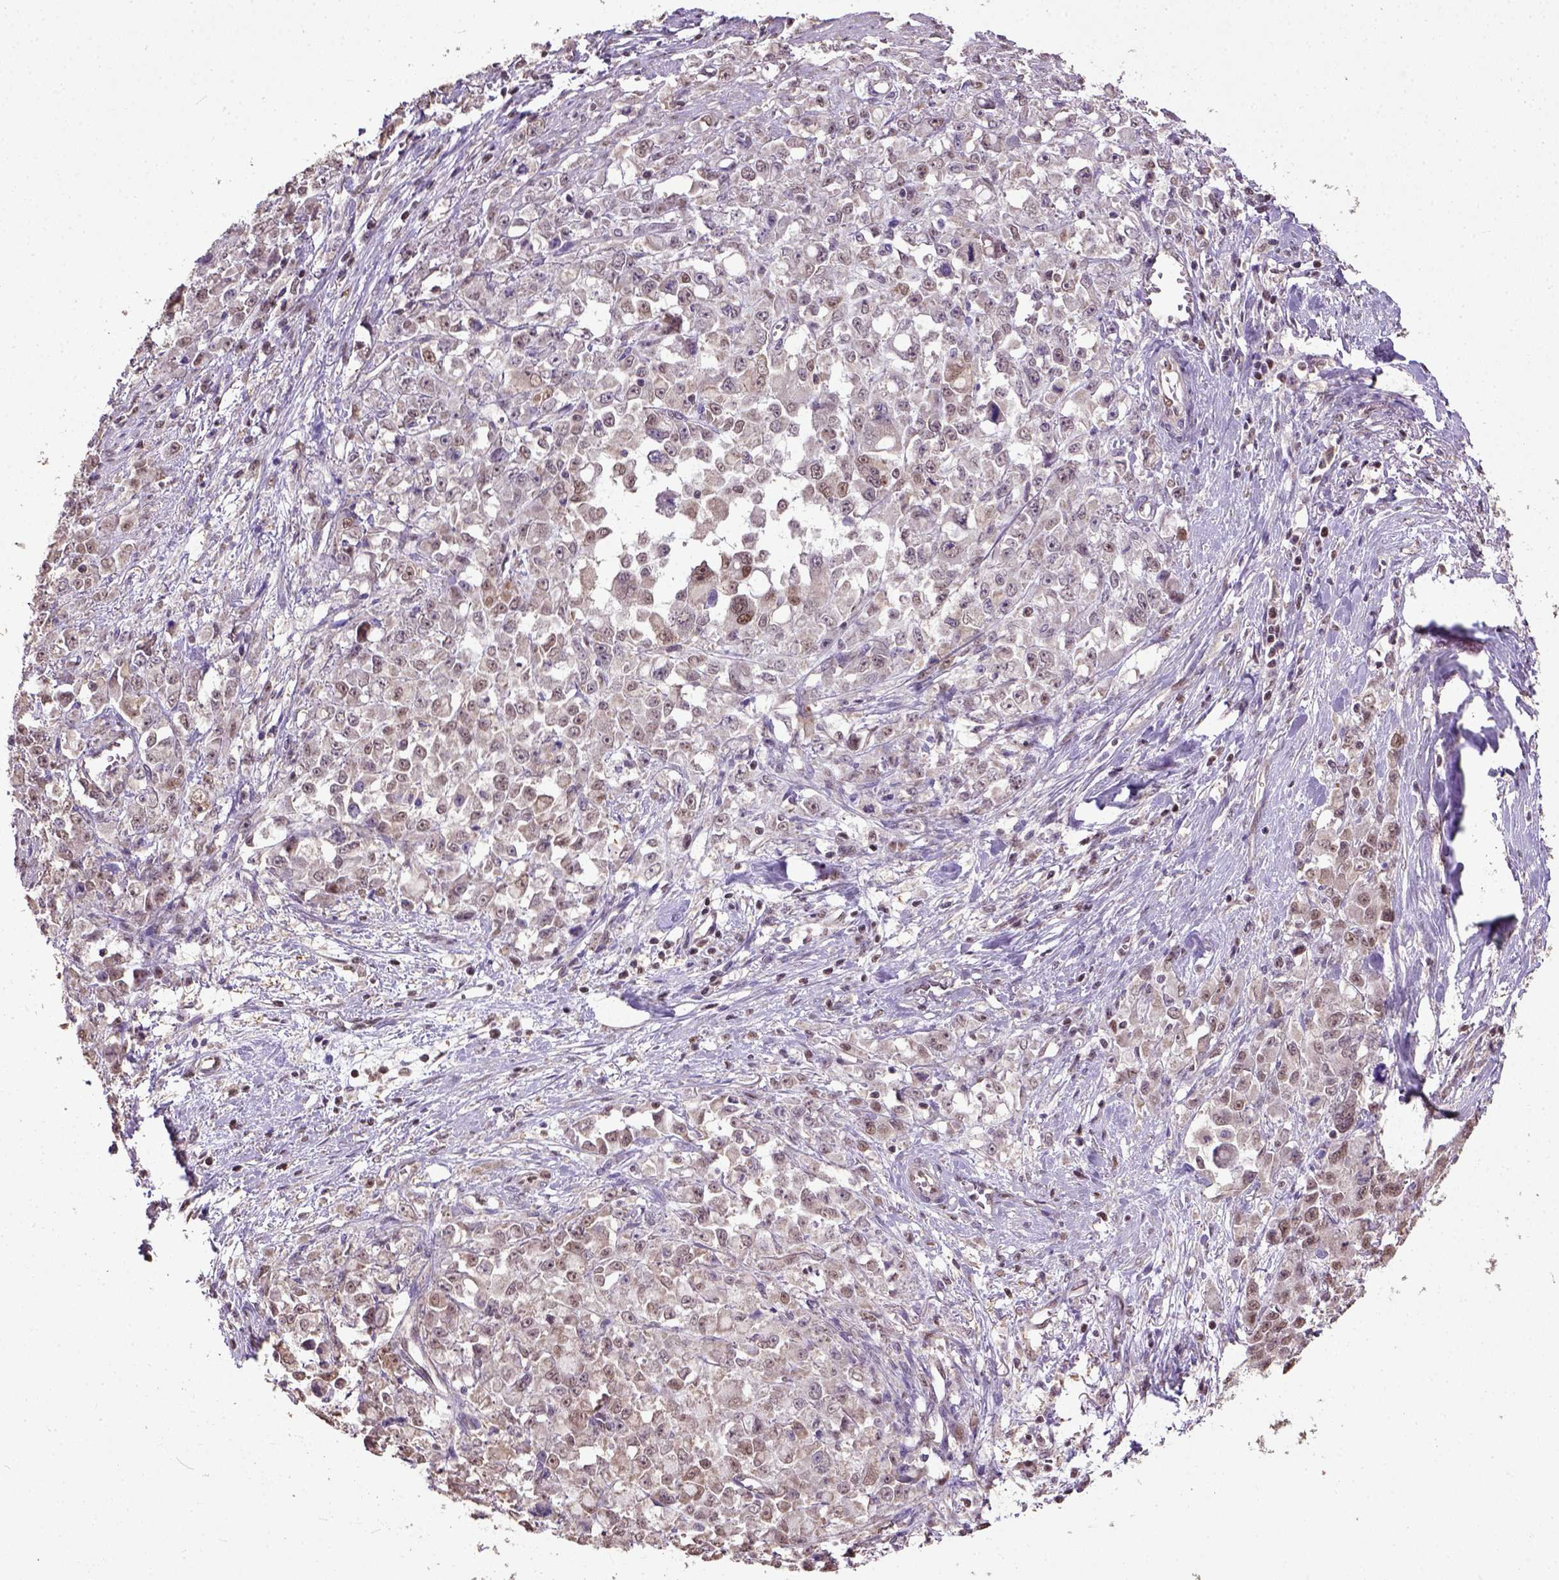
{"staining": {"intensity": "moderate", "quantity": ">75%", "location": "cytoplasmic/membranous,nuclear"}, "tissue": "stomach cancer", "cell_type": "Tumor cells", "image_type": "cancer", "snomed": [{"axis": "morphology", "description": "Adenocarcinoma, NOS"}, {"axis": "topography", "description": "Stomach"}], "caption": "A photomicrograph showing moderate cytoplasmic/membranous and nuclear positivity in approximately >75% of tumor cells in stomach adenocarcinoma, as visualized by brown immunohistochemical staining.", "gene": "UBA3", "patient": {"sex": "female", "age": 76}}